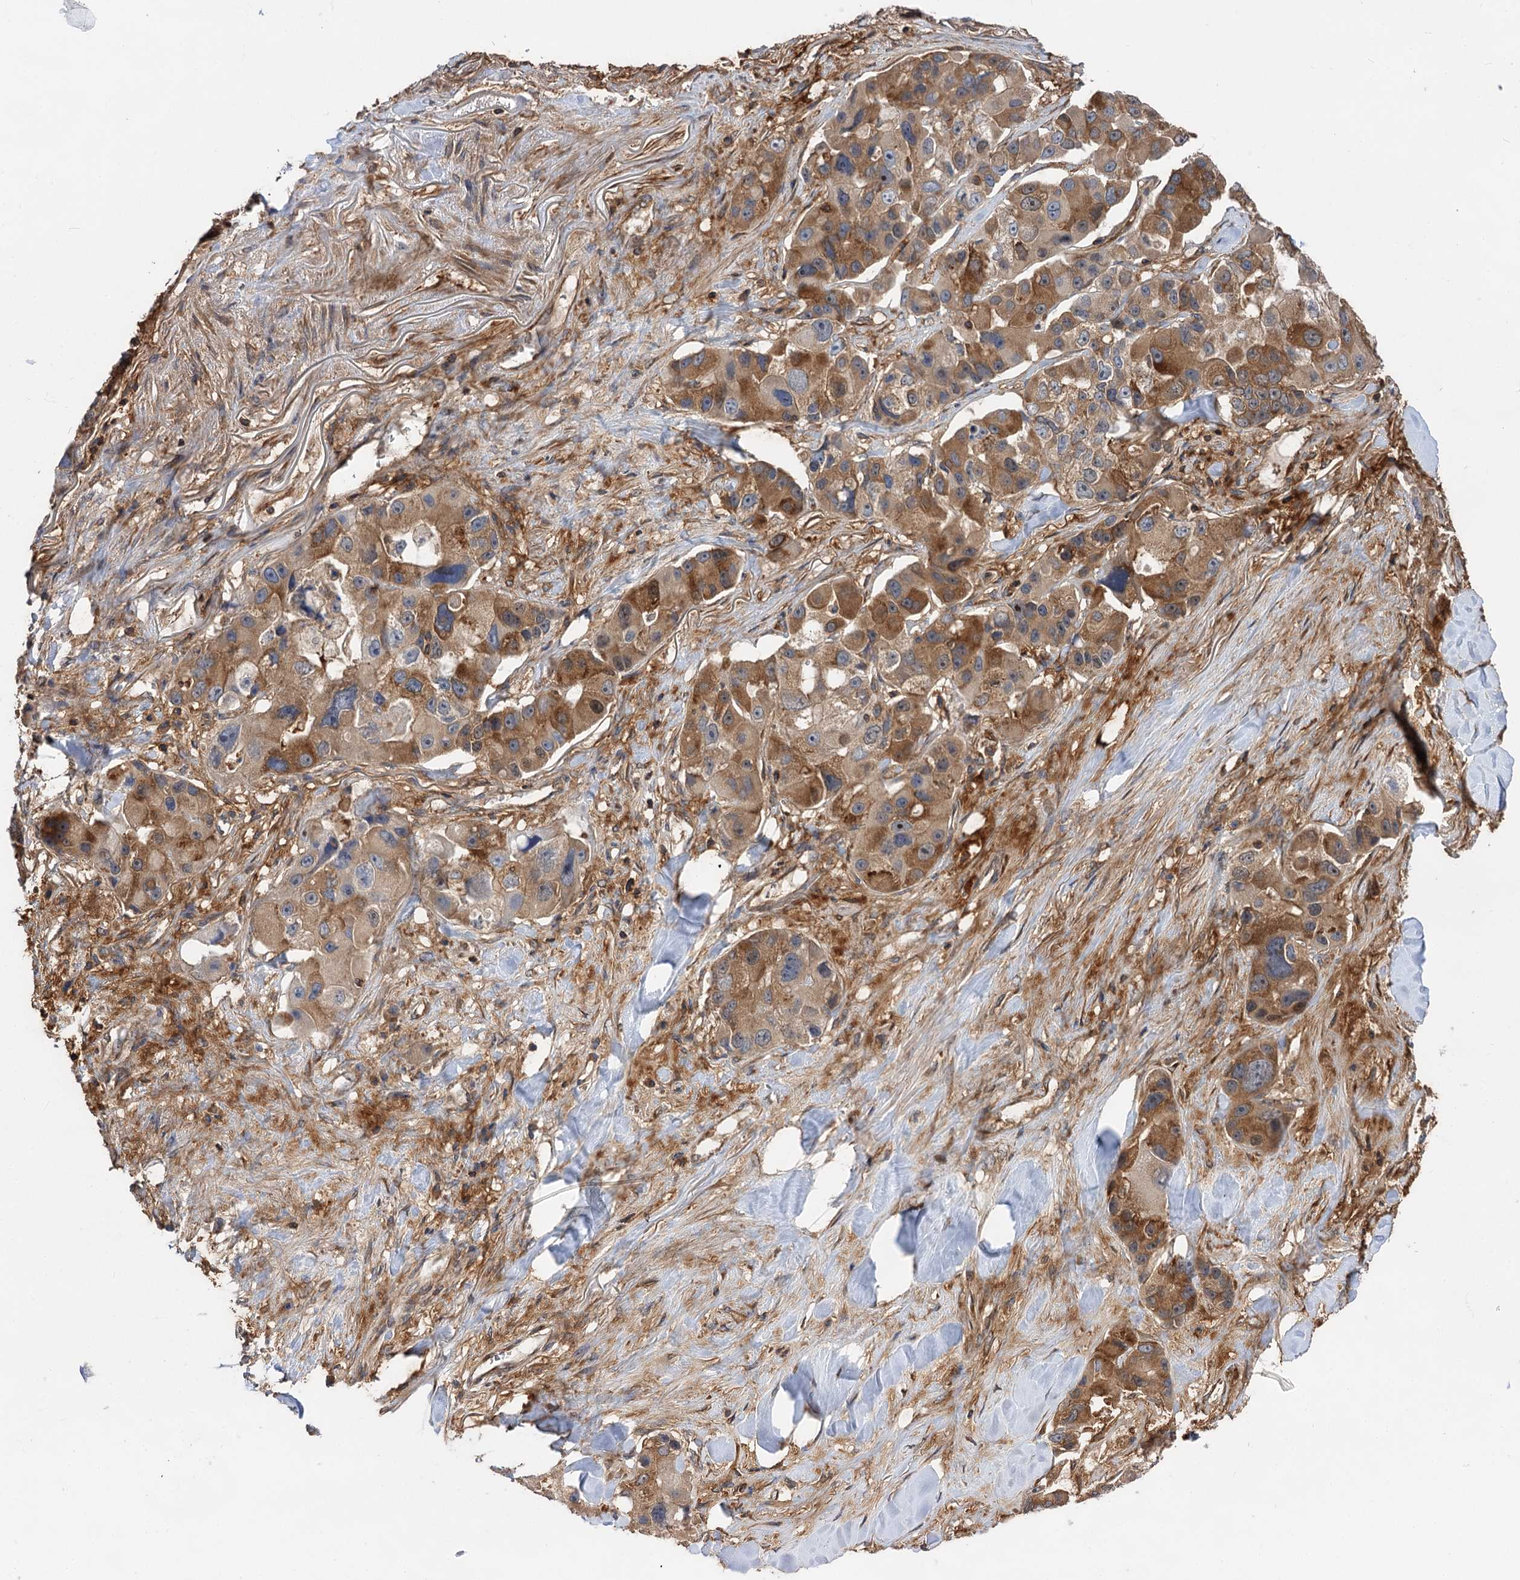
{"staining": {"intensity": "moderate", "quantity": ">75%", "location": "cytoplasmic/membranous"}, "tissue": "lung cancer", "cell_type": "Tumor cells", "image_type": "cancer", "snomed": [{"axis": "morphology", "description": "Adenocarcinoma, NOS"}, {"axis": "topography", "description": "Lung"}], "caption": "Tumor cells display medium levels of moderate cytoplasmic/membranous expression in about >75% of cells in adenocarcinoma (lung). Using DAB (brown) and hematoxylin (blue) stains, captured at high magnification using brightfield microscopy.", "gene": "PACS1", "patient": {"sex": "female", "age": 54}}